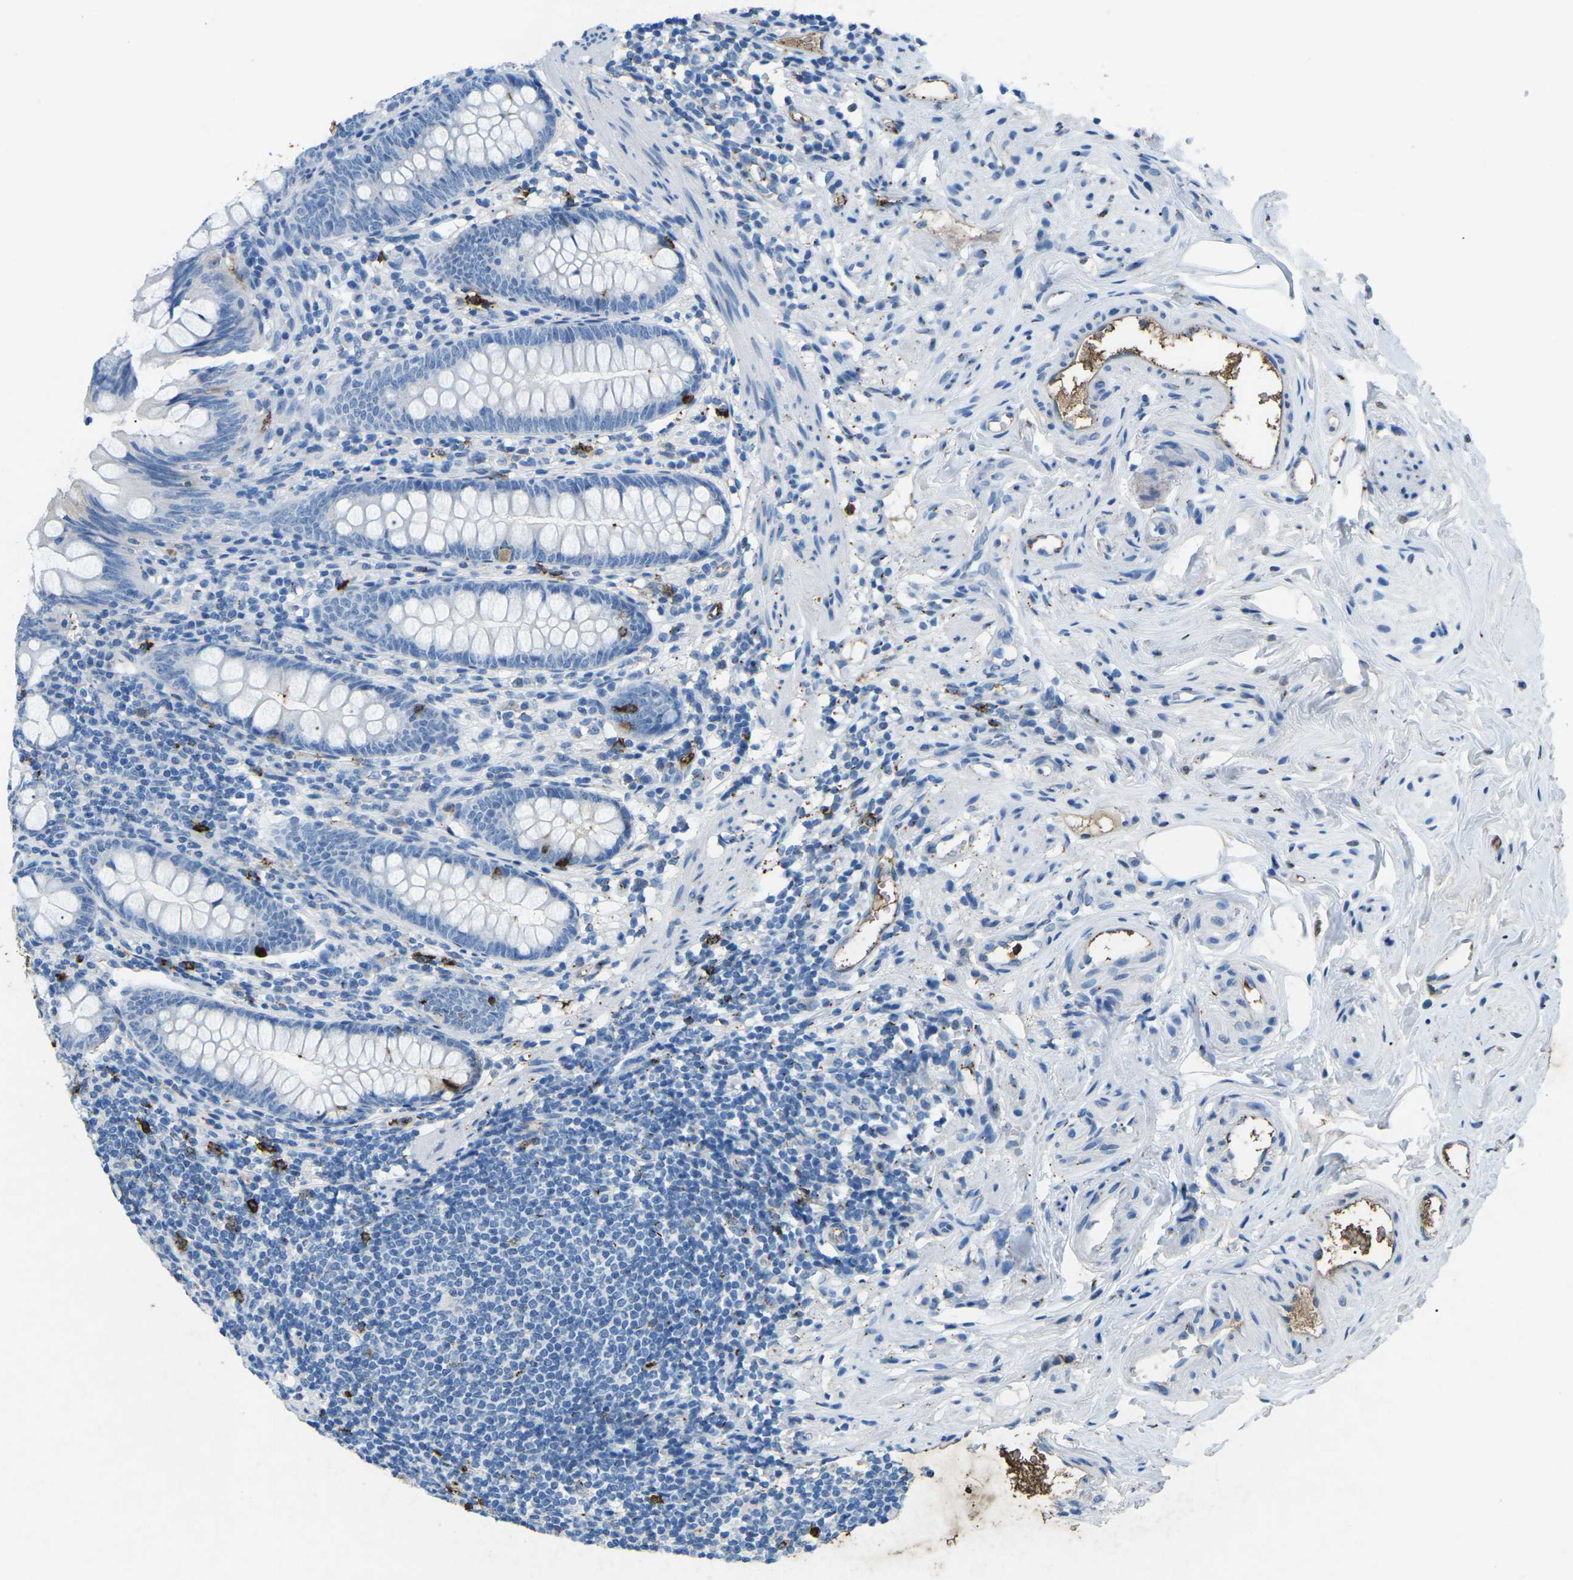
{"staining": {"intensity": "strong", "quantity": "<25%", "location": "cytoplasmic/membranous"}, "tissue": "appendix", "cell_type": "Glandular cells", "image_type": "normal", "snomed": [{"axis": "morphology", "description": "Normal tissue, NOS"}, {"axis": "topography", "description": "Appendix"}], "caption": "Protein positivity by immunohistochemistry reveals strong cytoplasmic/membranous positivity in about <25% of glandular cells in normal appendix. The staining was performed using DAB (3,3'-diaminobenzidine), with brown indicating positive protein expression. Nuclei are stained blue with hematoxylin.", "gene": "CTAGE1", "patient": {"sex": "female", "age": 77}}